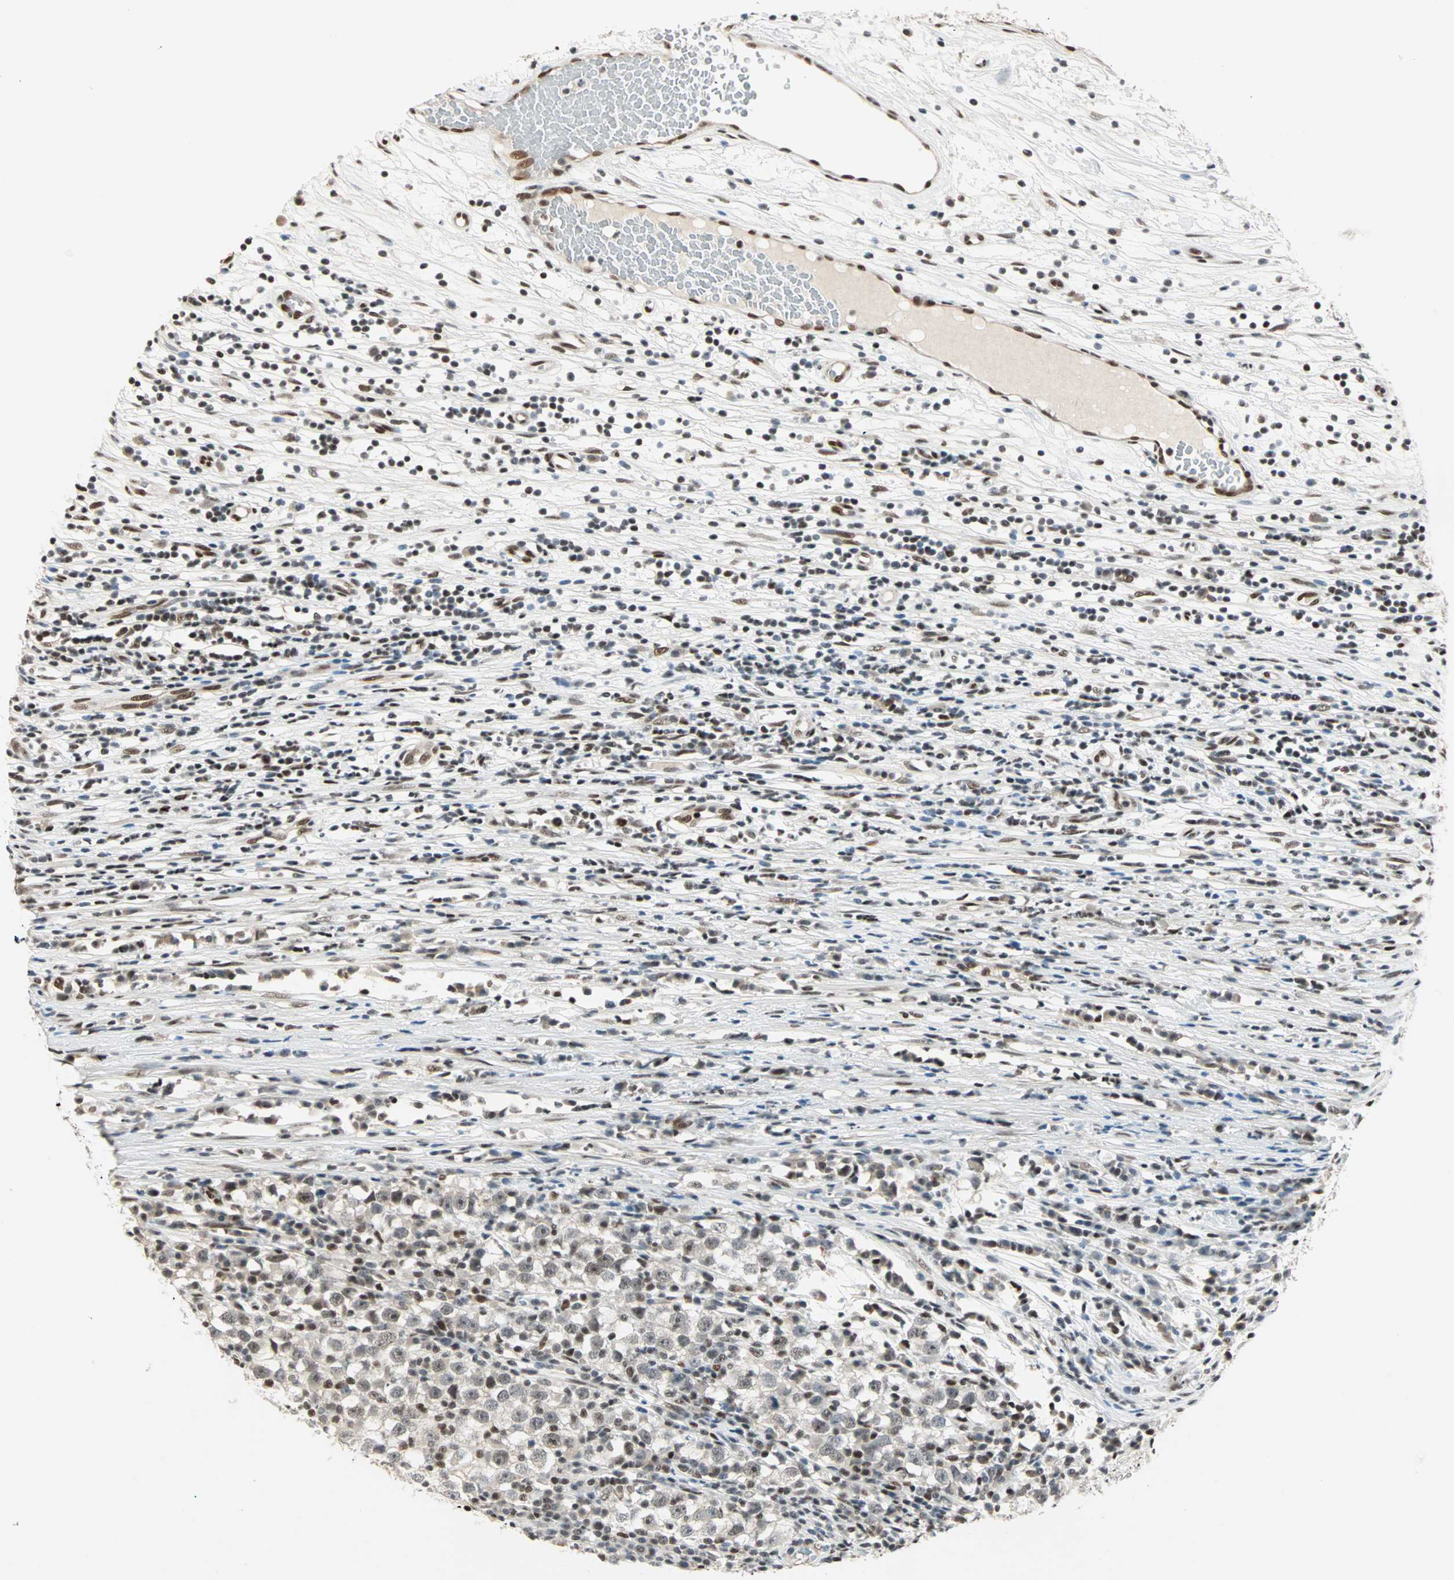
{"staining": {"intensity": "weak", "quantity": "25%-75%", "location": "nuclear"}, "tissue": "testis cancer", "cell_type": "Tumor cells", "image_type": "cancer", "snomed": [{"axis": "morphology", "description": "Seminoma, NOS"}, {"axis": "topography", "description": "Testis"}], "caption": "Human testis cancer (seminoma) stained with a protein marker demonstrates weak staining in tumor cells.", "gene": "BLM", "patient": {"sex": "male", "age": 65}}